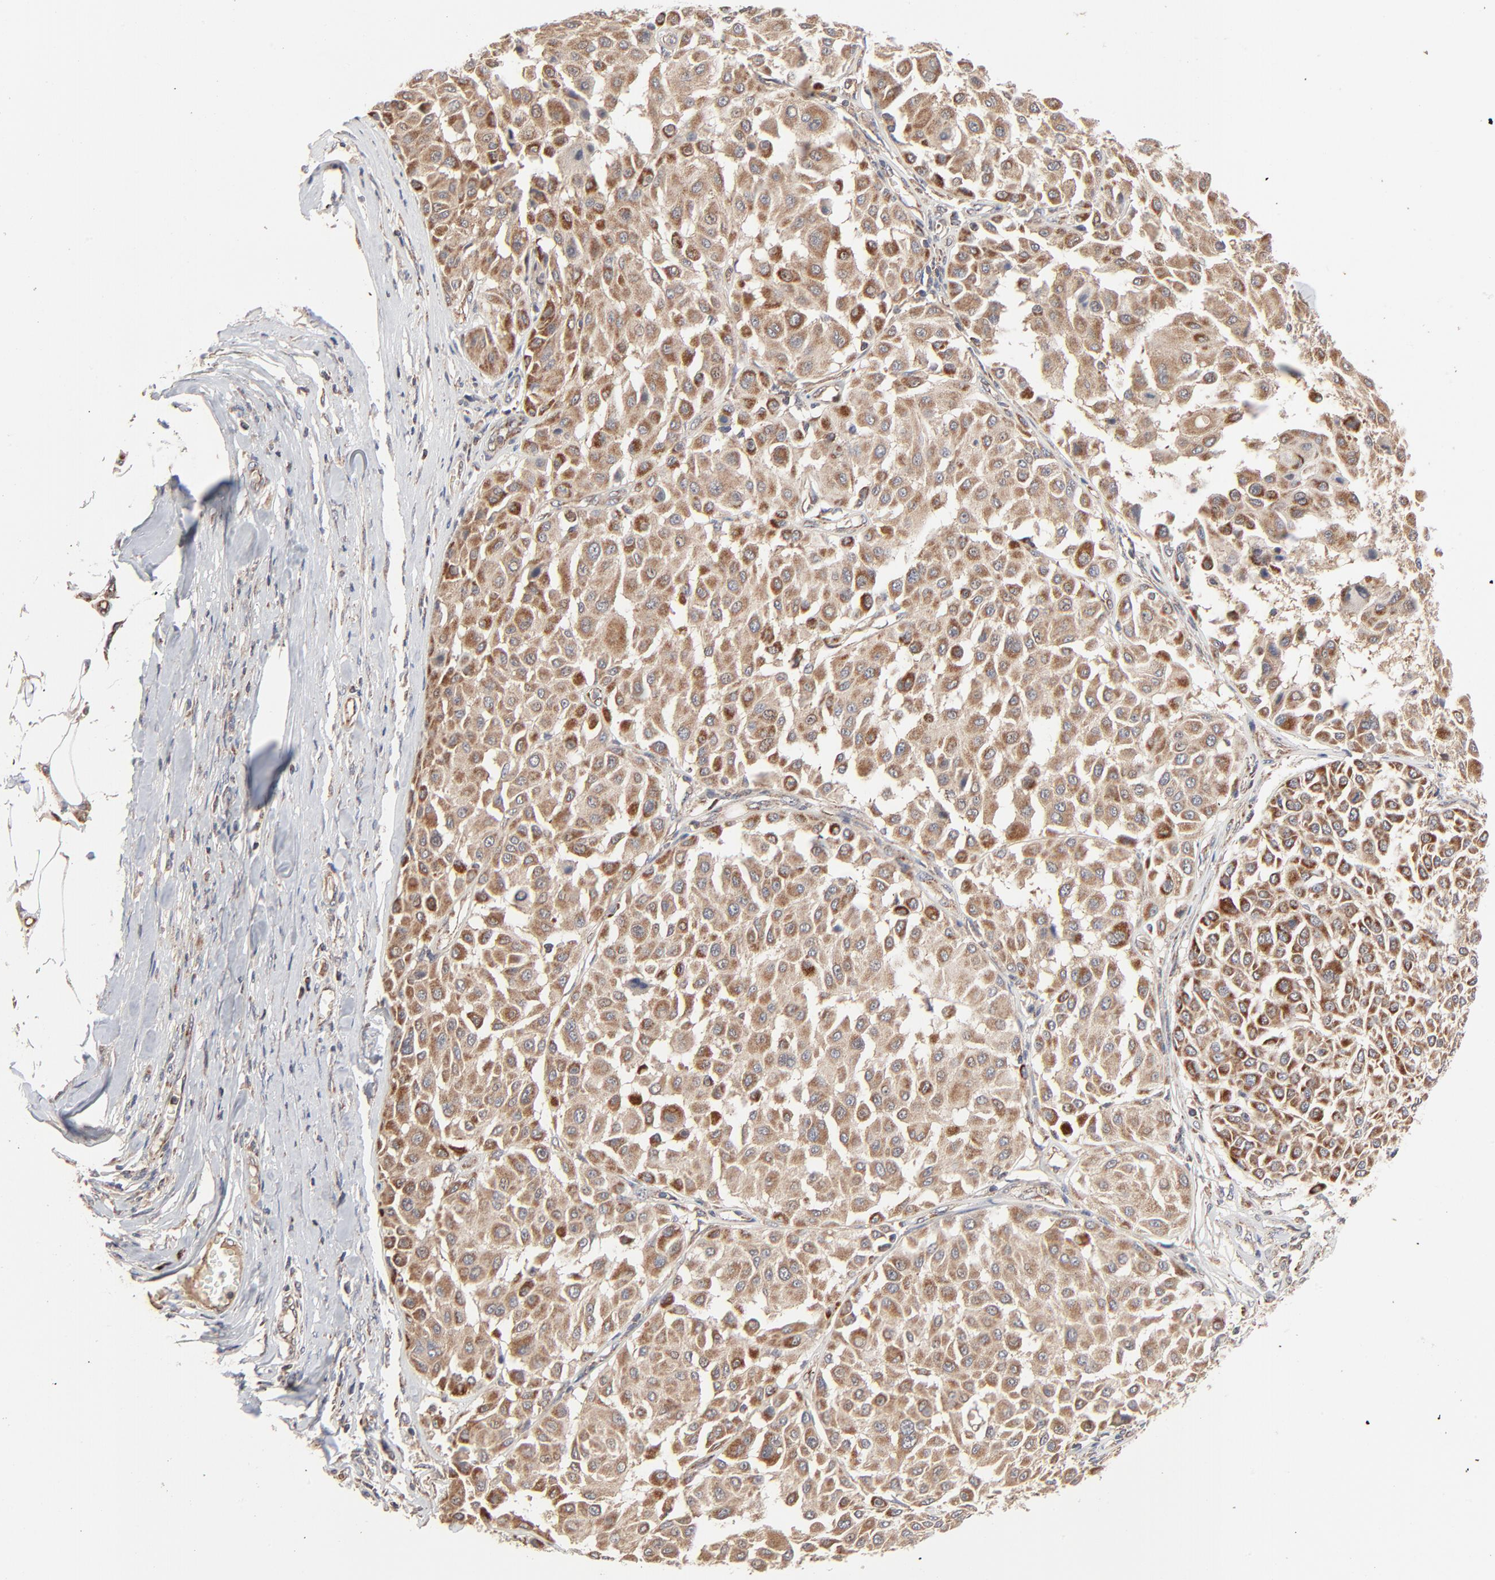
{"staining": {"intensity": "moderate", "quantity": ">75%", "location": "cytoplasmic/membranous"}, "tissue": "melanoma", "cell_type": "Tumor cells", "image_type": "cancer", "snomed": [{"axis": "morphology", "description": "Malignant melanoma, Metastatic site"}, {"axis": "topography", "description": "Soft tissue"}], "caption": "An immunohistochemistry (IHC) histopathology image of tumor tissue is shown. Protein staining in brown shows moderate cytoplasmic/membranous positivity in melanoma within tumor cells.", "gene": "ABLIM3", "patient": {"sex": "male", "age": 41}}